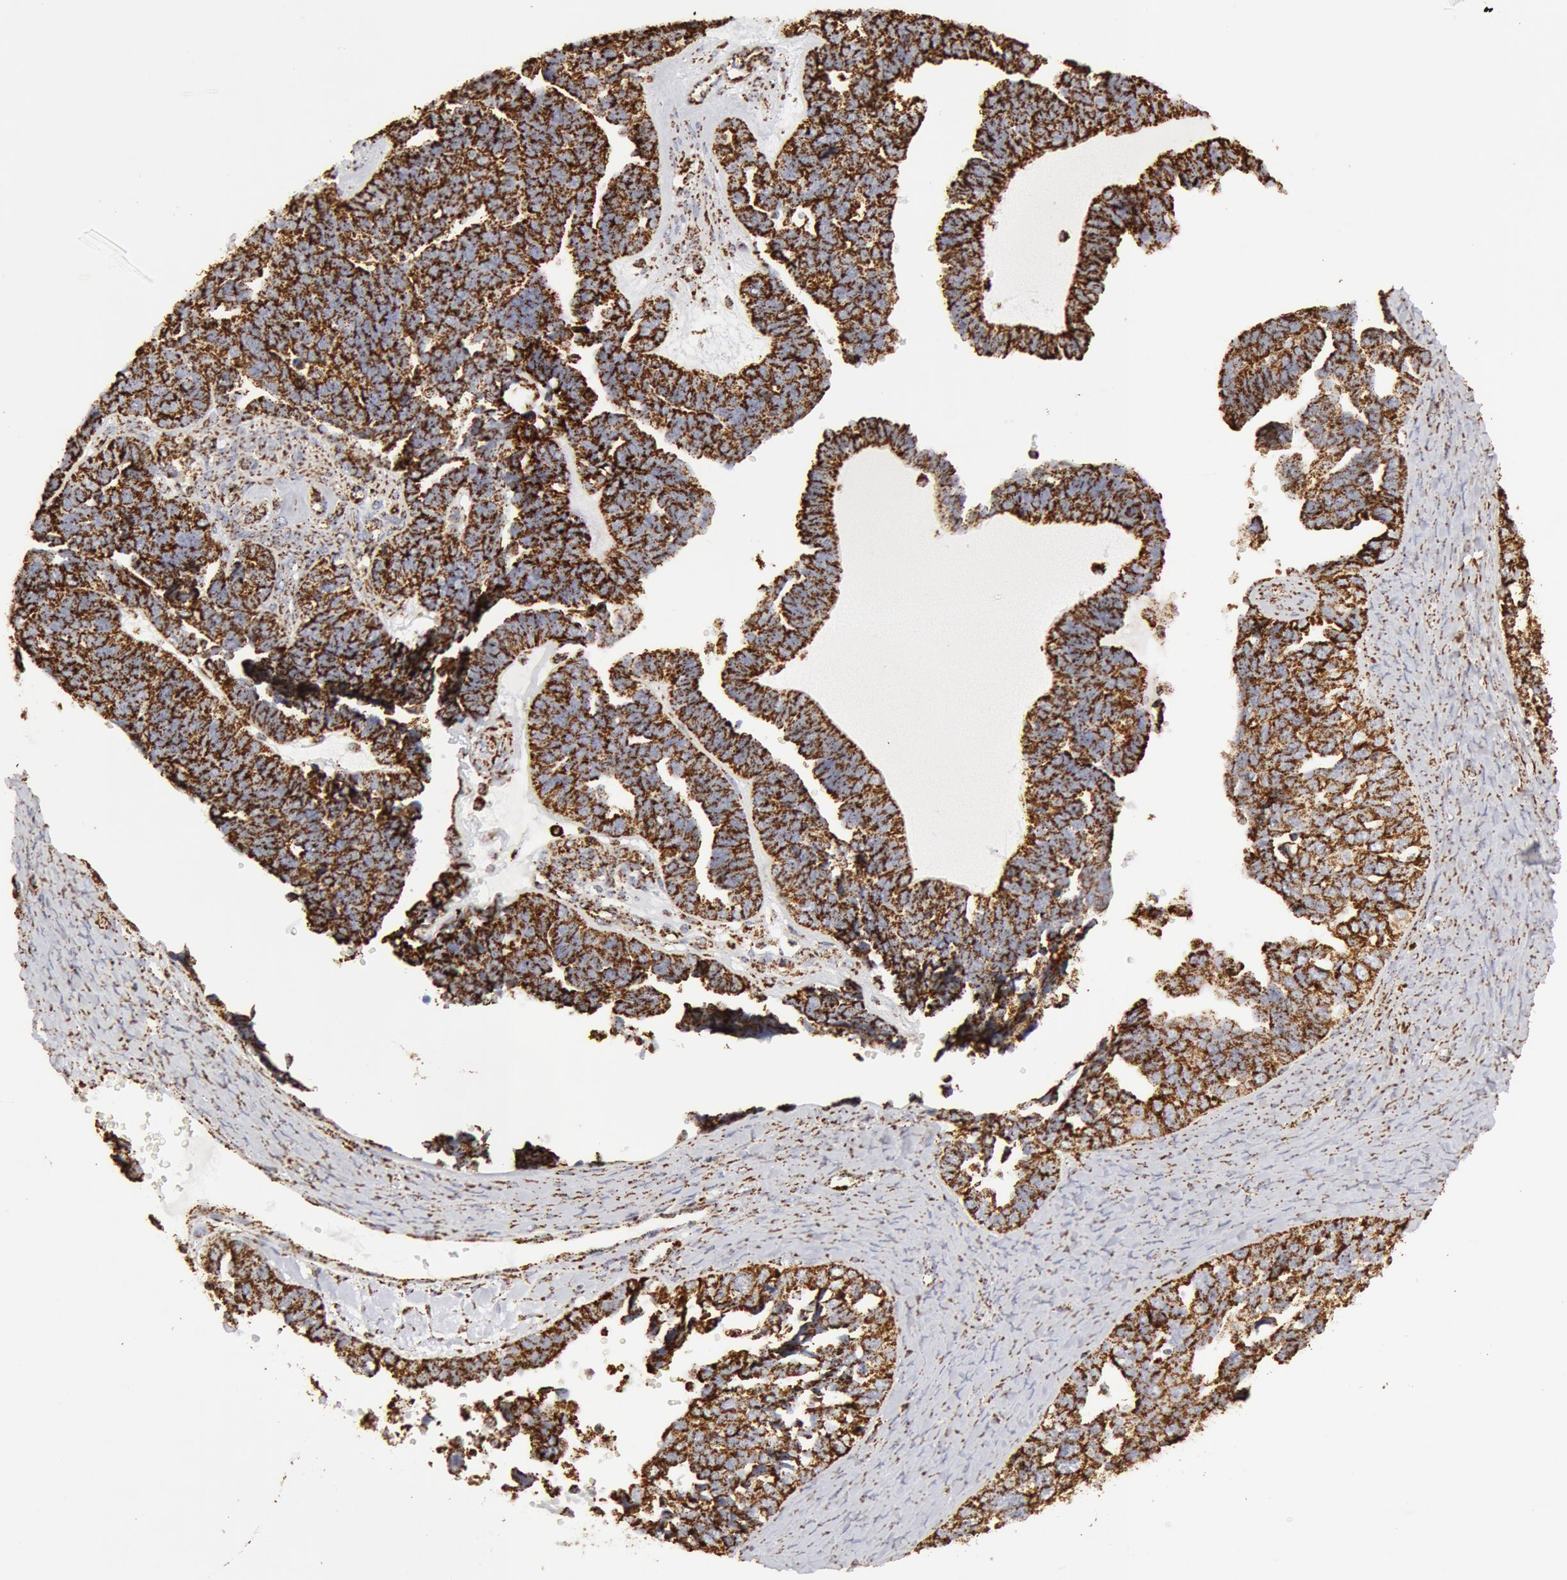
{"staining": {"intensity": "strong", "quantity": ">75%", "location": "cytoplasmic/membranous"}, "tissue": "ovarian cancer", "cell_type": "Tumor cells", "image_type": "cancer", "snomed": [{"axis": "morphology", "description": "Cystadenocarcinoma, serous, NOS"}, {"axis": "topography", "description": "Ovary"}], "caption": "Protein staining of ovarian serous cystadenocarcinoma tissue demonstrates strong cytoplasmic/membranous expression in approximately >75% of tumor cells. (DAB IHC, brown staining for protein, blue staining for nuclei).", "gene": "ATP5F1B", "patient": {"sex": "female", "age": 77}}